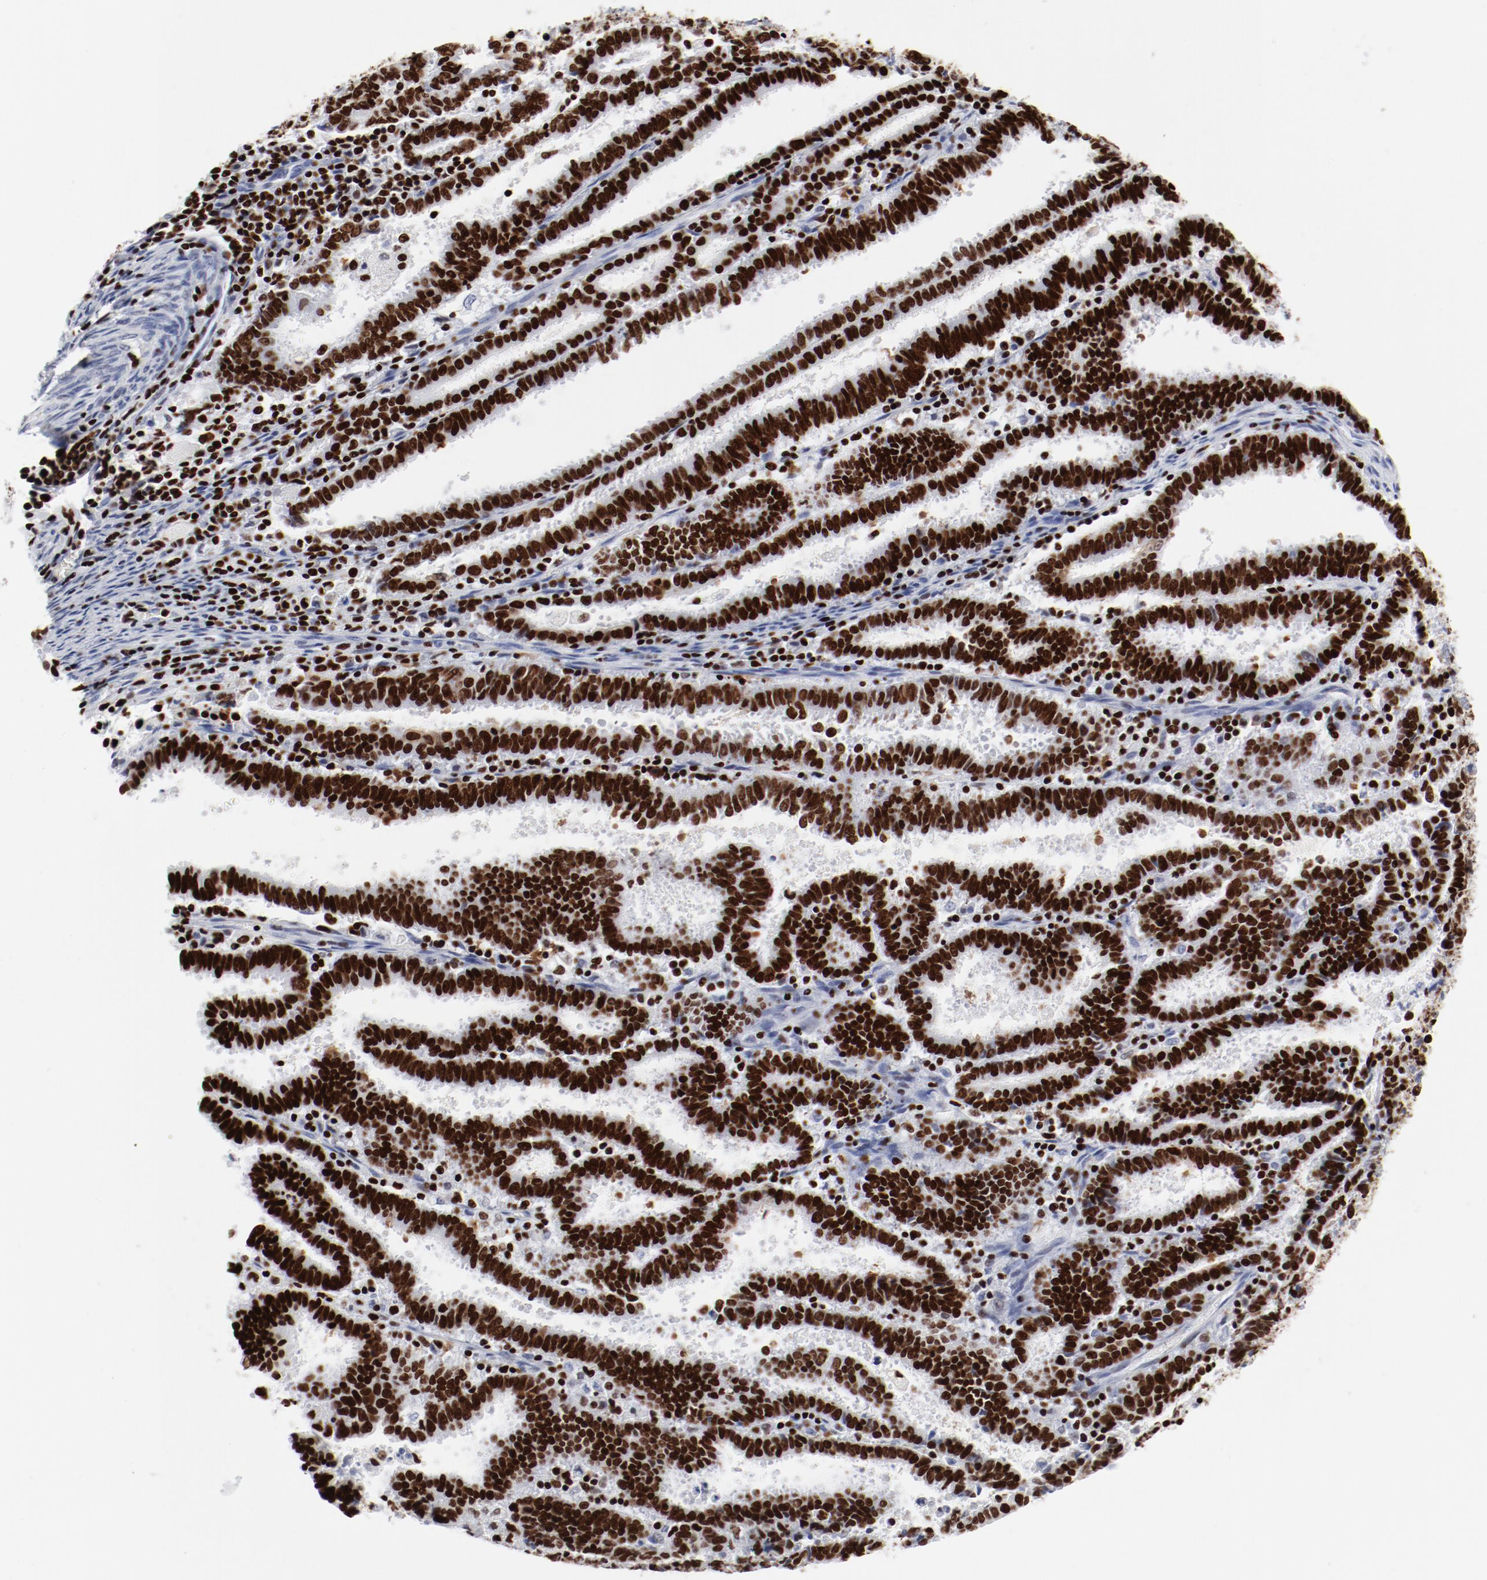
{"staining": {"intensity": "strong", "quantity": ">75%", "location": "nuclear"}, "tissue": "endometrial cancer", "cell_type": "Tumor cells", "image_type": "cancer", "snomed": [{"axis": "morphology", "description": "Adenocarcinoma, NOS"}, {"axis": "topography", "description": "Uterus"}], "caption": "This is an image of IHC staining of adenocarcinoma (endometrial), which shows strong staining in the nuclear of tumor cells.", "gene": "SMARCC2", "patient": {"sex": "female", "age": 83}}